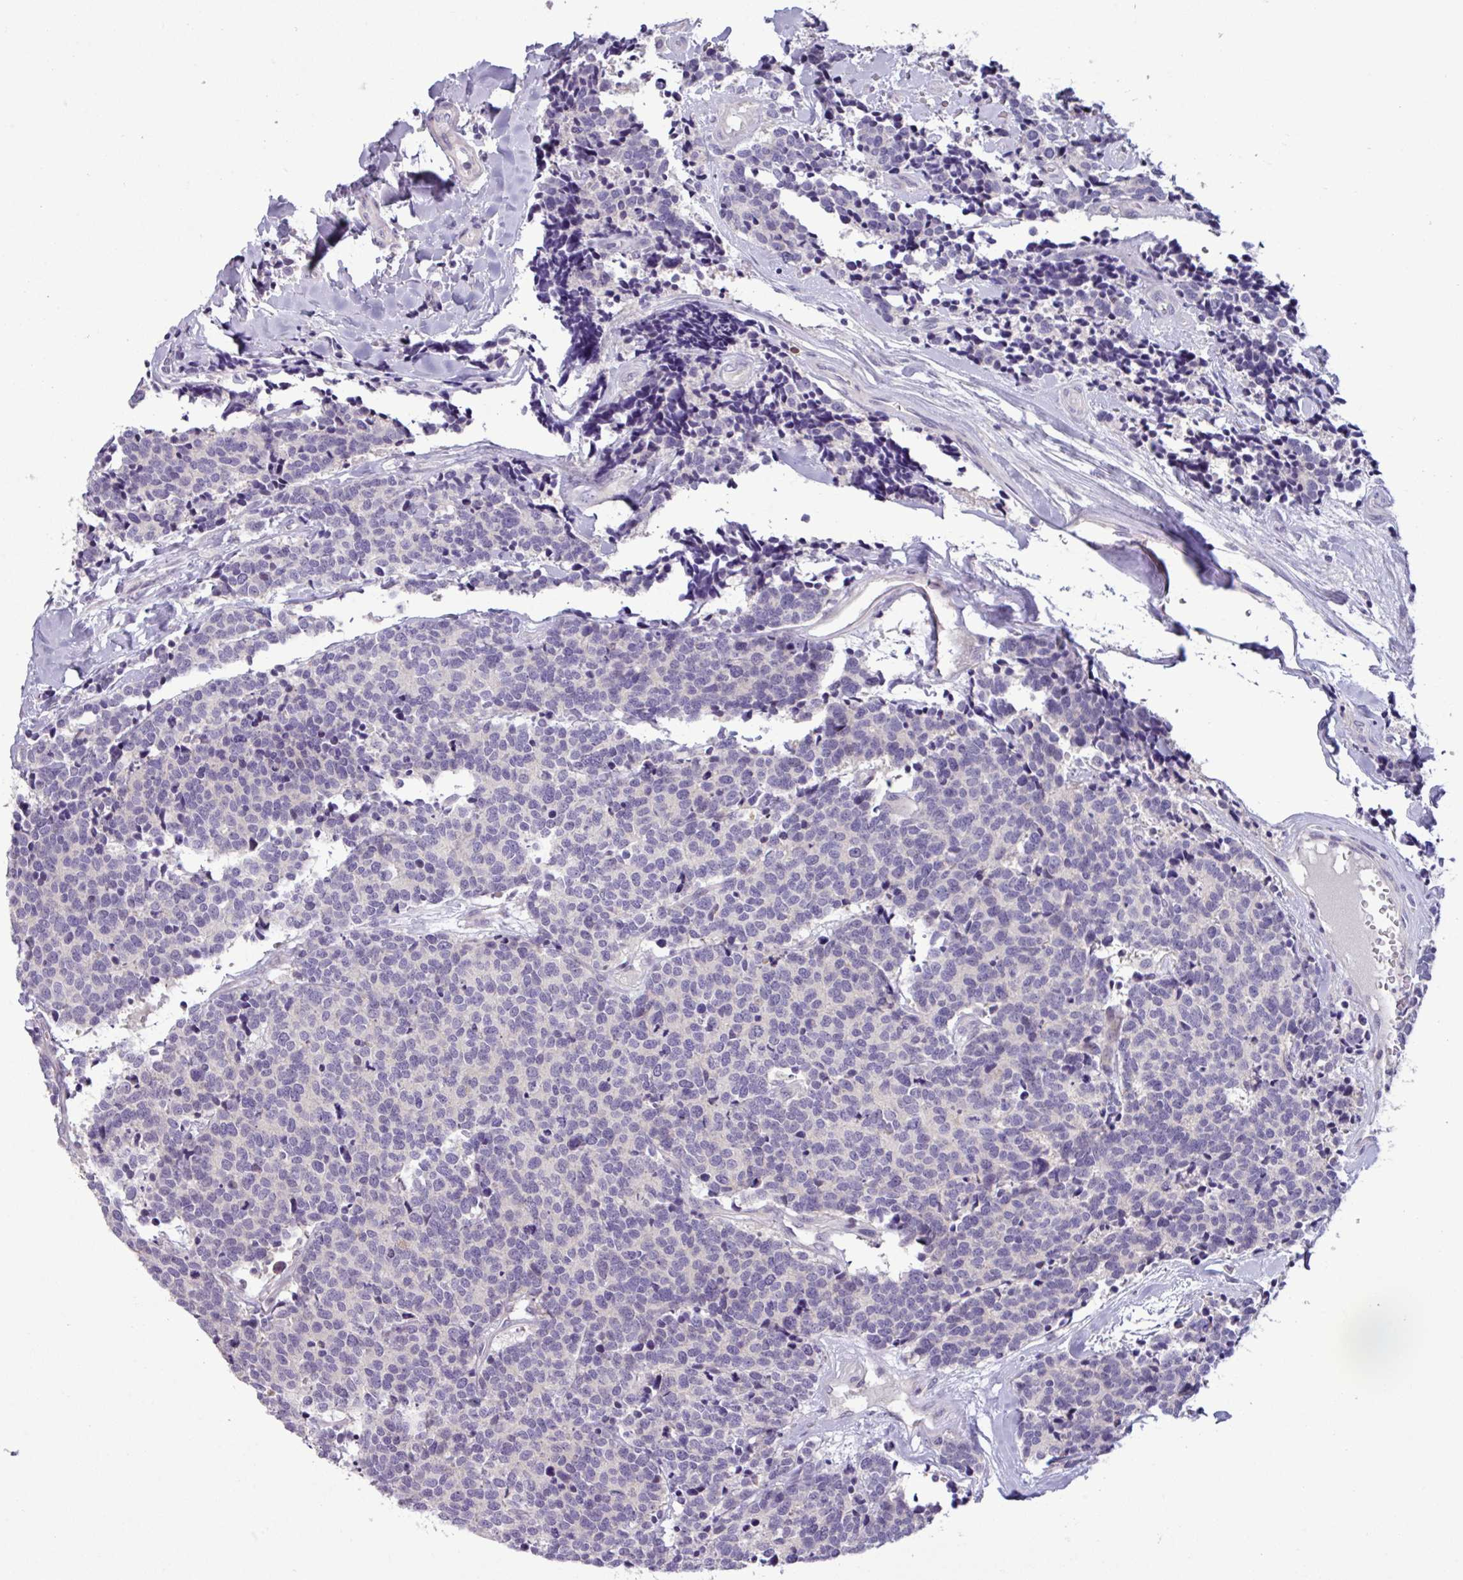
{"staining": {"intensity": "negative", "quantity": "none", "location": "none"}, "tissue": "carcinoid", "cell_type": "Tumor cells", "image_type": "cancer", "snomed": [{"axis": "morphology", "description": "Carcinoid, malignant, NOS"}, {"axis": "topography", "description": "Skin"}], "caption": "IHC of carcinoid exhibits no positivity in tumor cells.", "gene": "PNLDC1", "patient": {"sex": "female", "age": 79}}